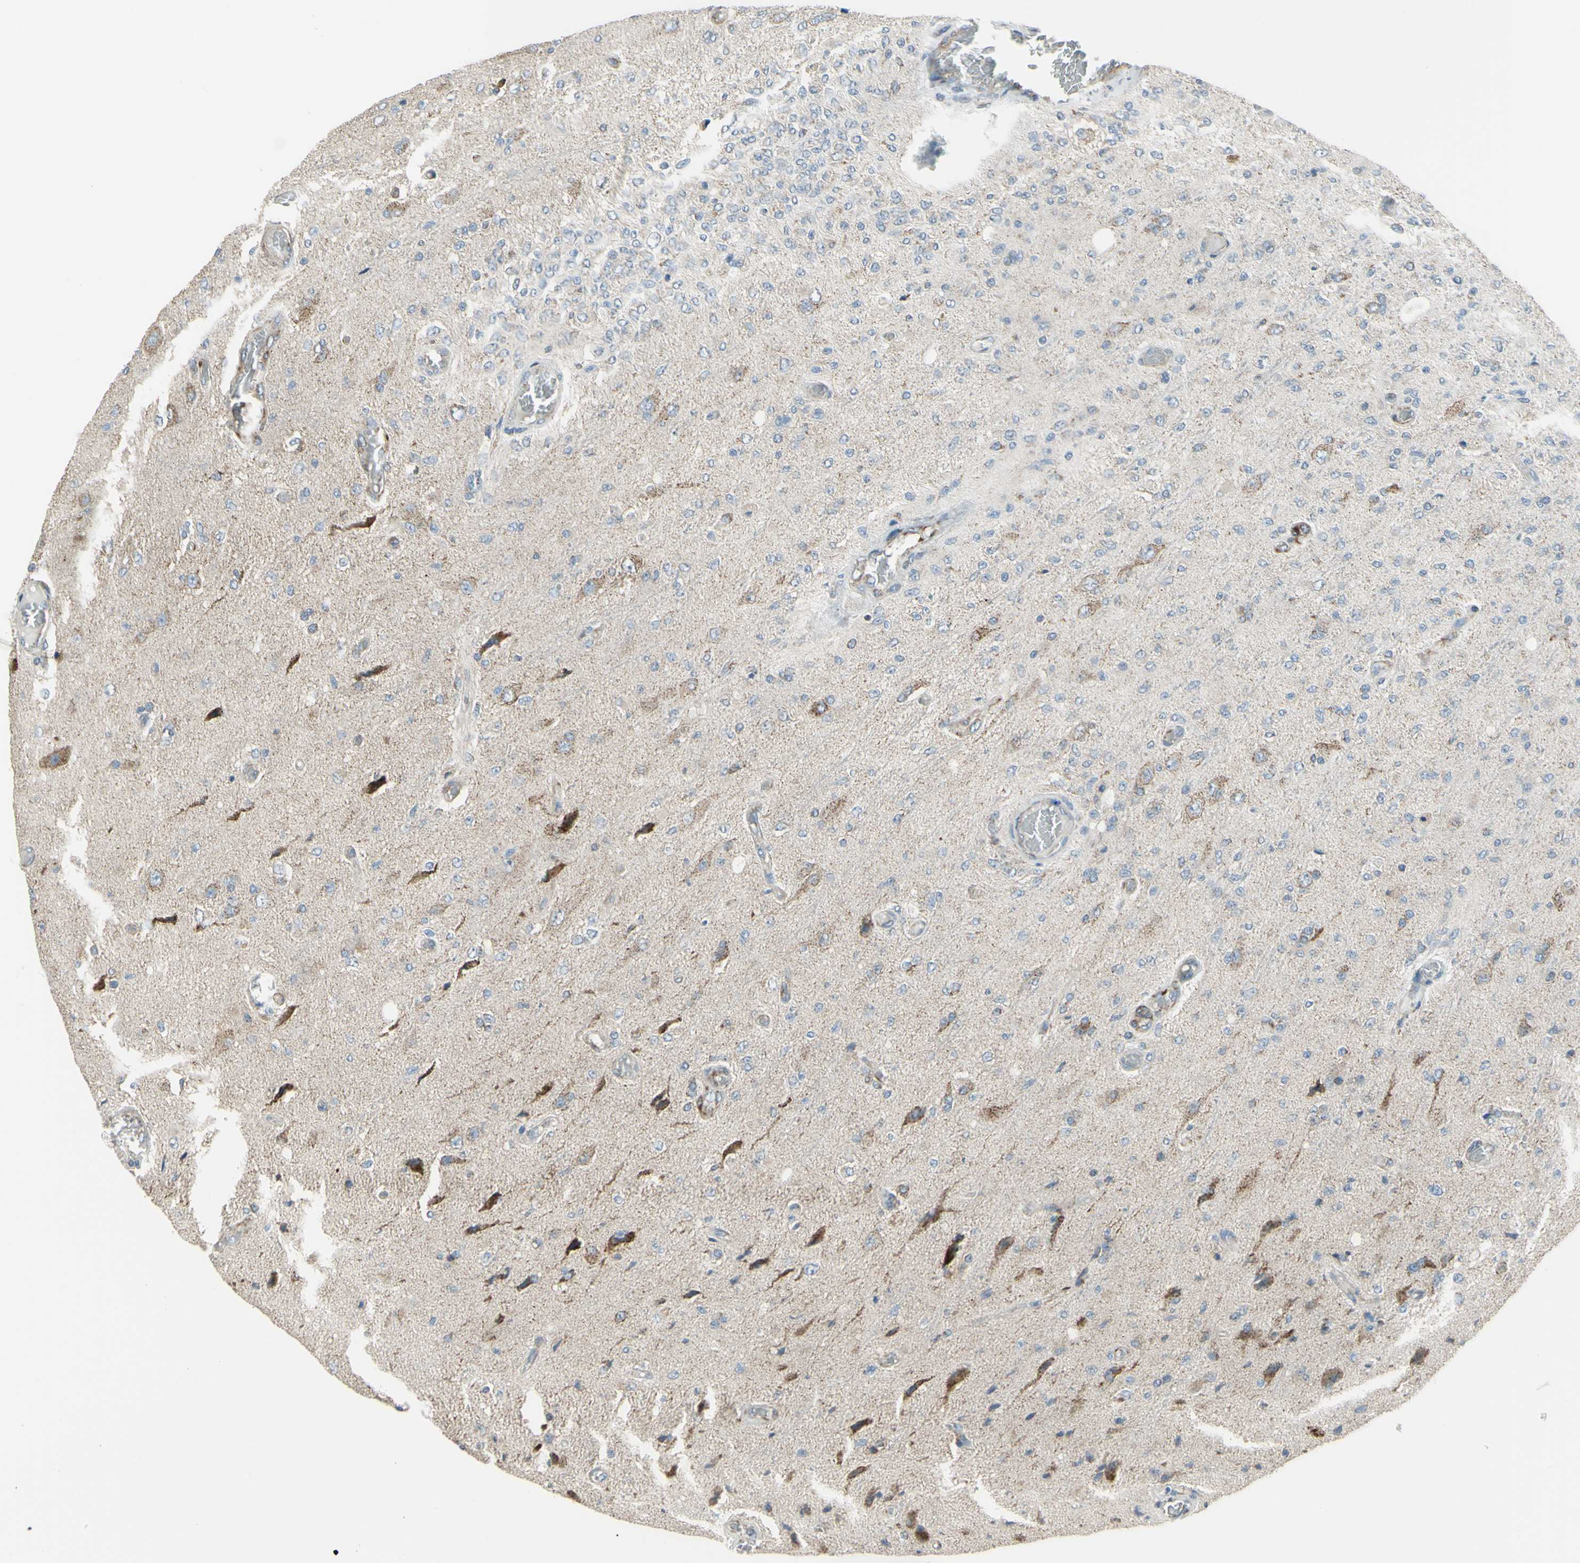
{"staining": {"intensity": "weak", "quantity": "<25%", "location": "cytoplasmic/membranous"}, "tissue": "glioma", "cell_type": "Tumor cells", "image_type": "cancer", "snomed": [{"axis": "morphology", "description": "Normal tissue, NOS"}, {"axis": "morphology", "description": "Glioma, malignant, High grade"}, {"axis": "topography", "description": "Cerebral cortex"}], "caption": "This photomicrograph is of glioma stained with immunohistochemistry to label a protein in brown with the nuclei are counter-stained blue. There is no expression in tumor cells.", "gene": "FAM171B", "patient": {"sex": "male", "age": 77}}